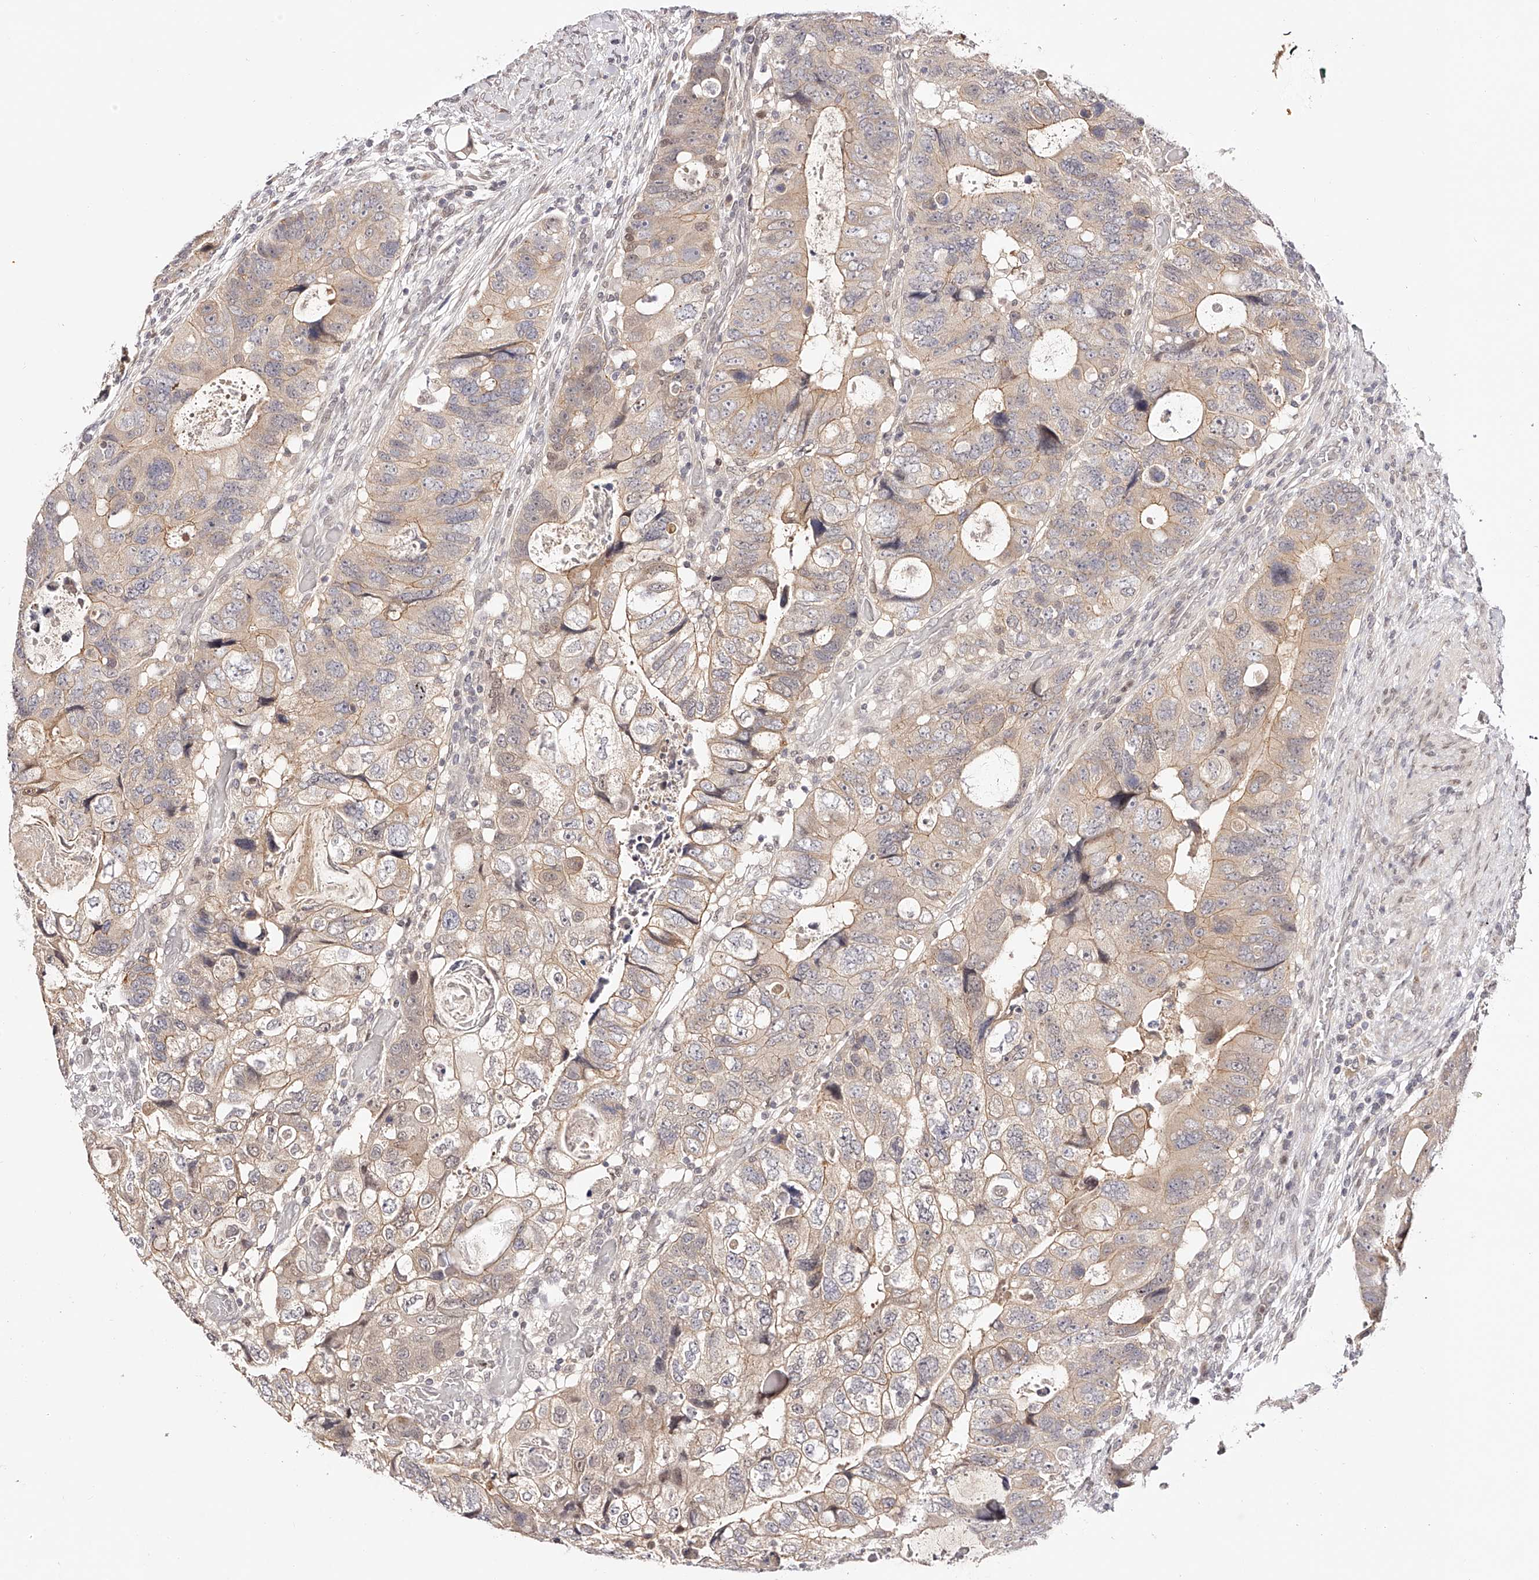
{"staining": {"intensity": "weak", "quantity": "25%-75%", "location": "cytoplasmic/membranous"}, "tissue": "colorectal cancer", "cell_type": "Tumor cells", "image_type": "cancer", "snomed": [{"axis": "morphology", "description": "Adenocarcinoma, NOS"}, {"axis": "topography", "description": "Rectum"}], "caption": "High-magnification brightfield microscopy of colorectal cancer stained with DAB (brown) and counterstained with hematoxylin (blue). tumor cells exhibit weak cytoplasmic/membranous expression is identified in approximately25%-75% of cells.", "gene": "USF3", "patient": {"sex": "male", "age": 59}}